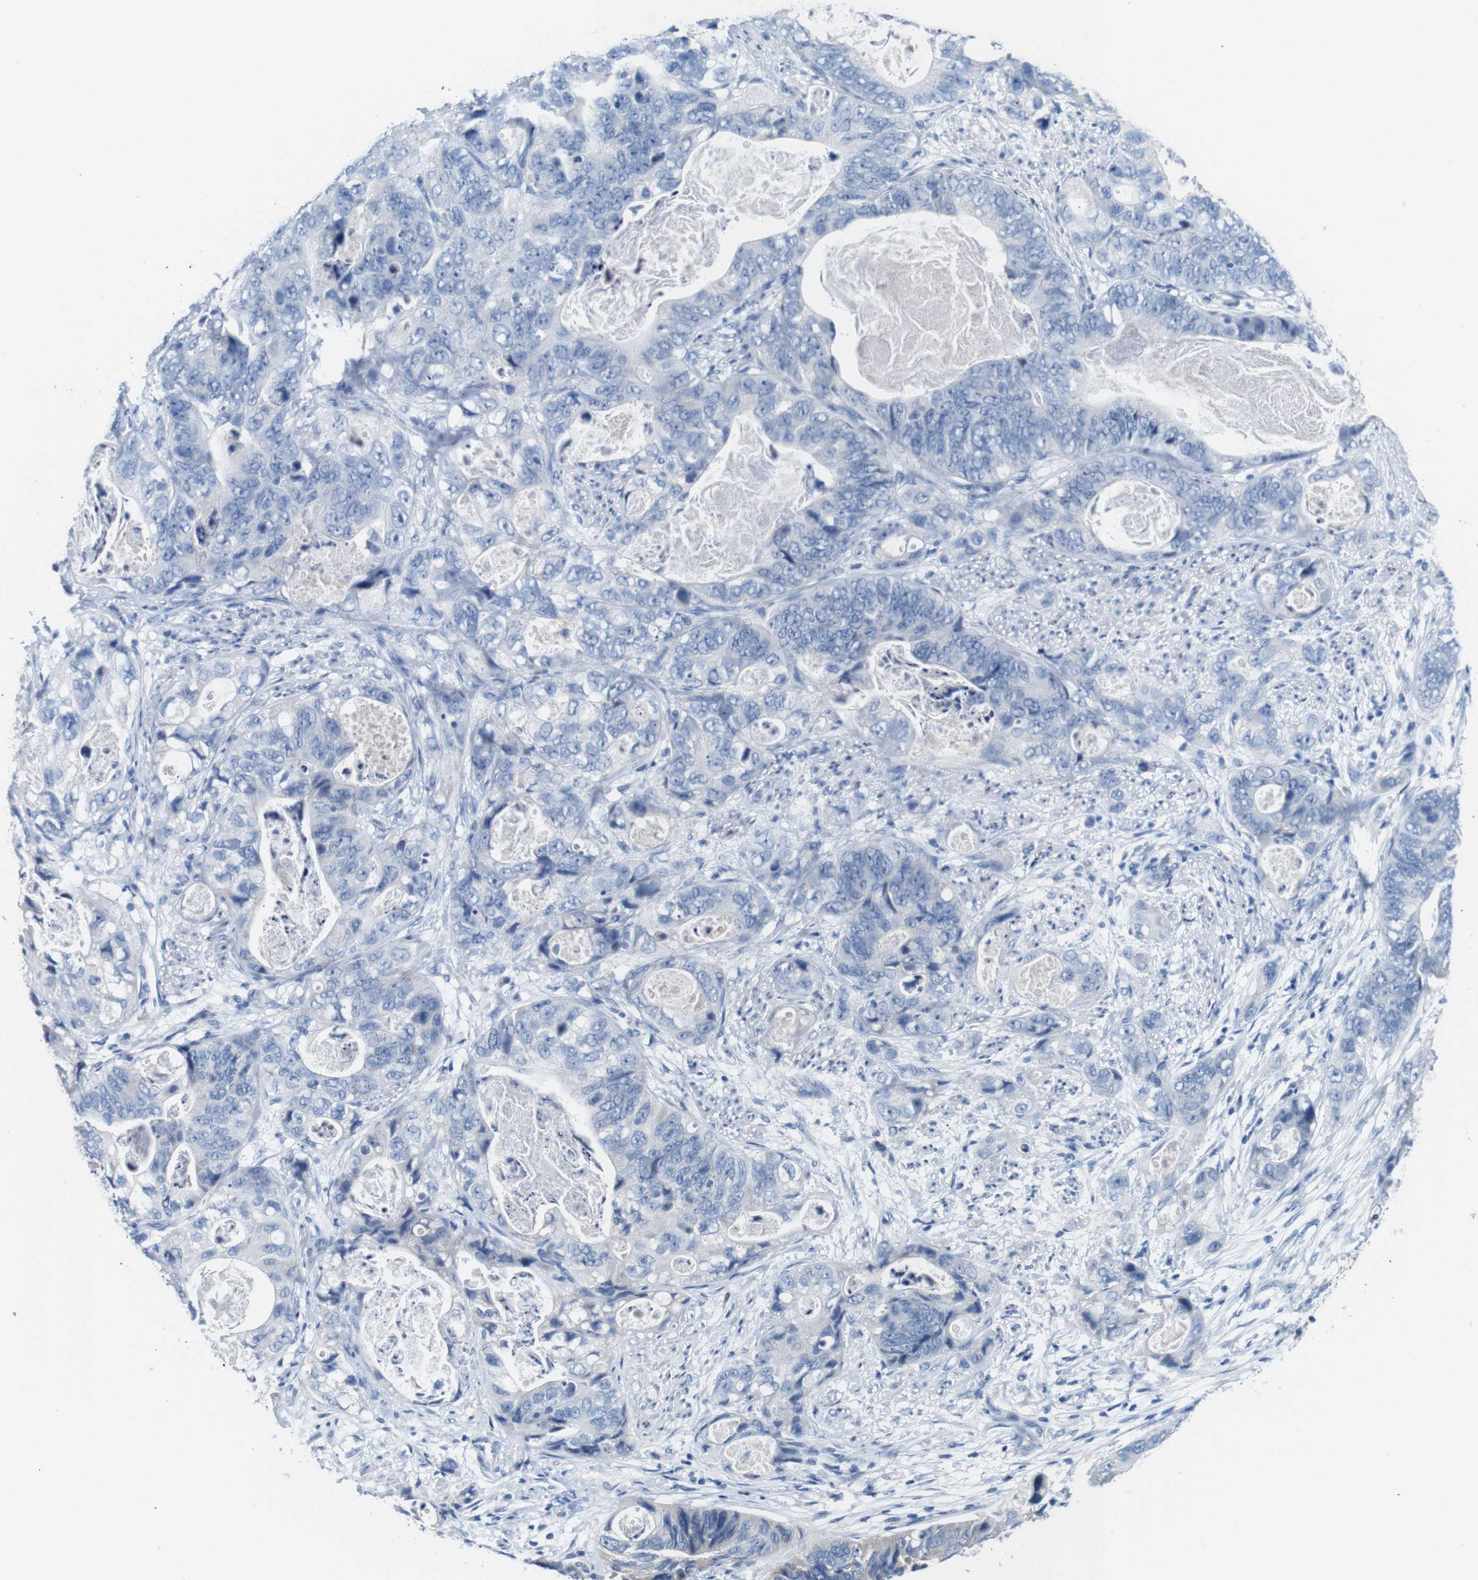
{"staining": {"intensity": "negative", "quantity": "none", "location": "none"}, "tissue": "stomach cancer", "cell_type": "Tumor cells", "image_type": "cancer", "snomed": [{"axis": "morphology", "description": "Adenocarcinoma, NOS"}, {"axis": "topography", "description": "Stomach"}], "caption": "This is an immunohistochemistry micrograph of human stomach cancer (adenocarcinoma). There is no staining in tumor cells.", "gene": "IGSF8", "patient": {"sex": "female", "age": 89}}